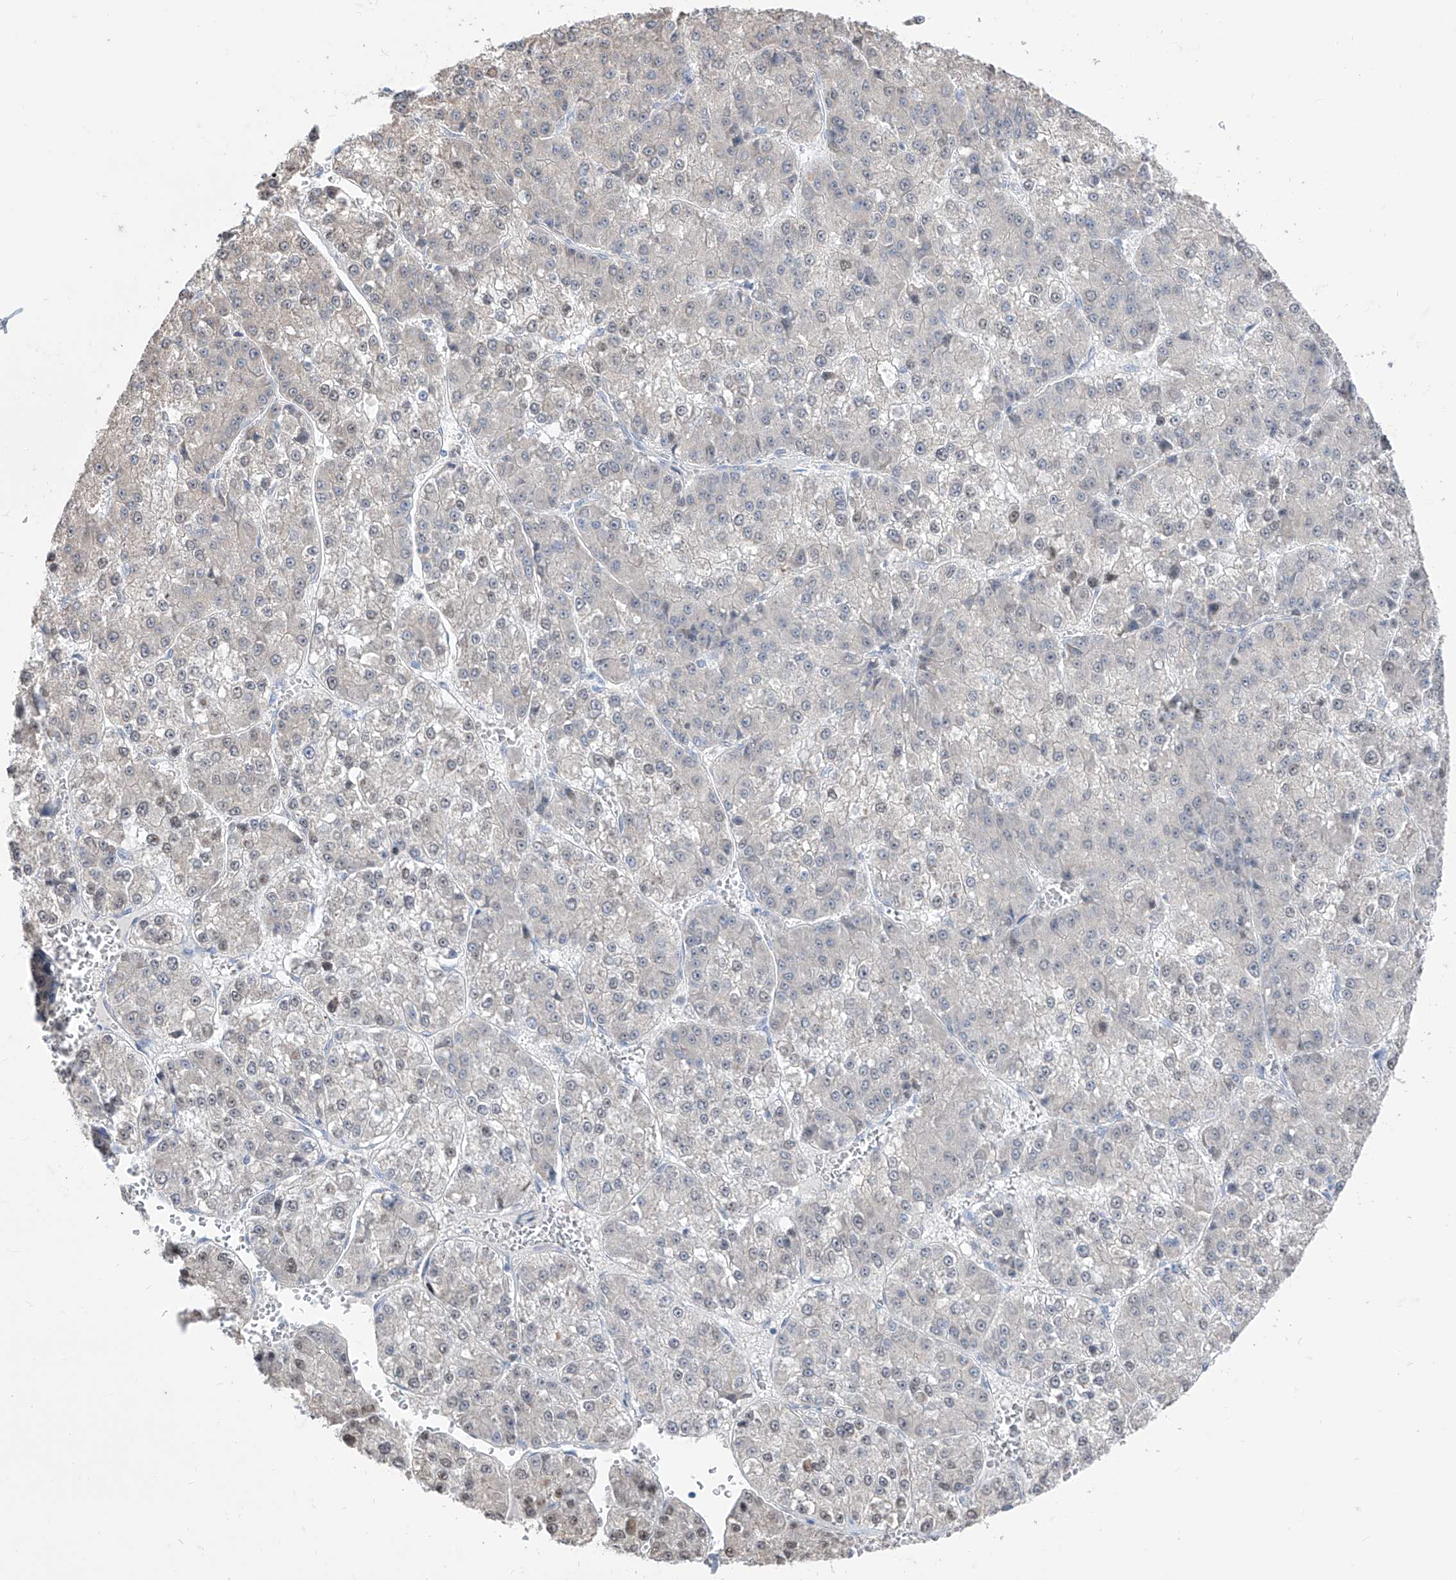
{"staining": {"intensity": "weak", "quantity": "25%-75%", "location": "nuclear"}, "tissue": "liver cancer", "cell_type": "Tumor cells", "image_type": "cancer", "snomed": [{"axis": "morphology", "description": "Carcinoma, Hepatocellular, NOS"}, {"axis": "topography", "description": "Liver"}], "caption": "Immunohistochemical staining of human liver cancer (hepatocellular carcinoma) exhibits low levels of weak nuclear protein staining in approximately 25%-75% of tumor cells. Nuclei are stained in blue.", "gene": "BROX", "patient": {"sex": "female", "age": 73}}